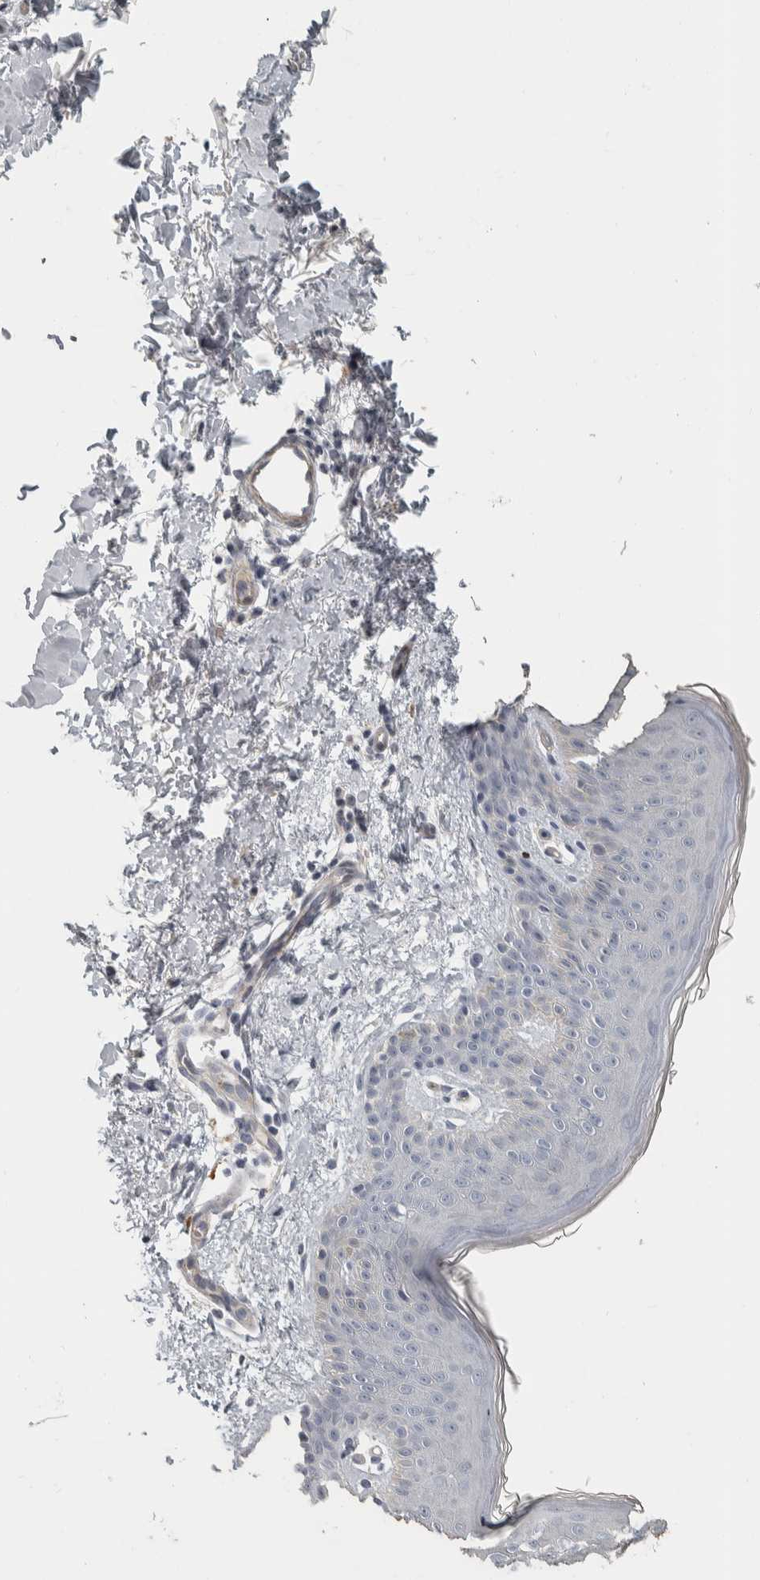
{"staining": {"intensity": "negative", "quantity": "none", "location": "none"}, "tissue": "skin", "cell_type": "Fibroblasts", "image_type": "normal", "snomed": [{"axis": "morphology", "description": "Normal tissue, NOS"}, {"axis": "topography", "description": "Skin"}], "caption": "This is a photomicrograph of immunohistochemistry staining of benign skin, which shows no staining in fibroblasts. The staining was performed using DAB (3,3'-diaminobenzidine) to visualize the protein expression in brown, while the nuclei were stained in blue with hematoxylin (Magnification: 20x).", "gene": "DCAF10", "patient": {"sex": "male", "age": 40}}